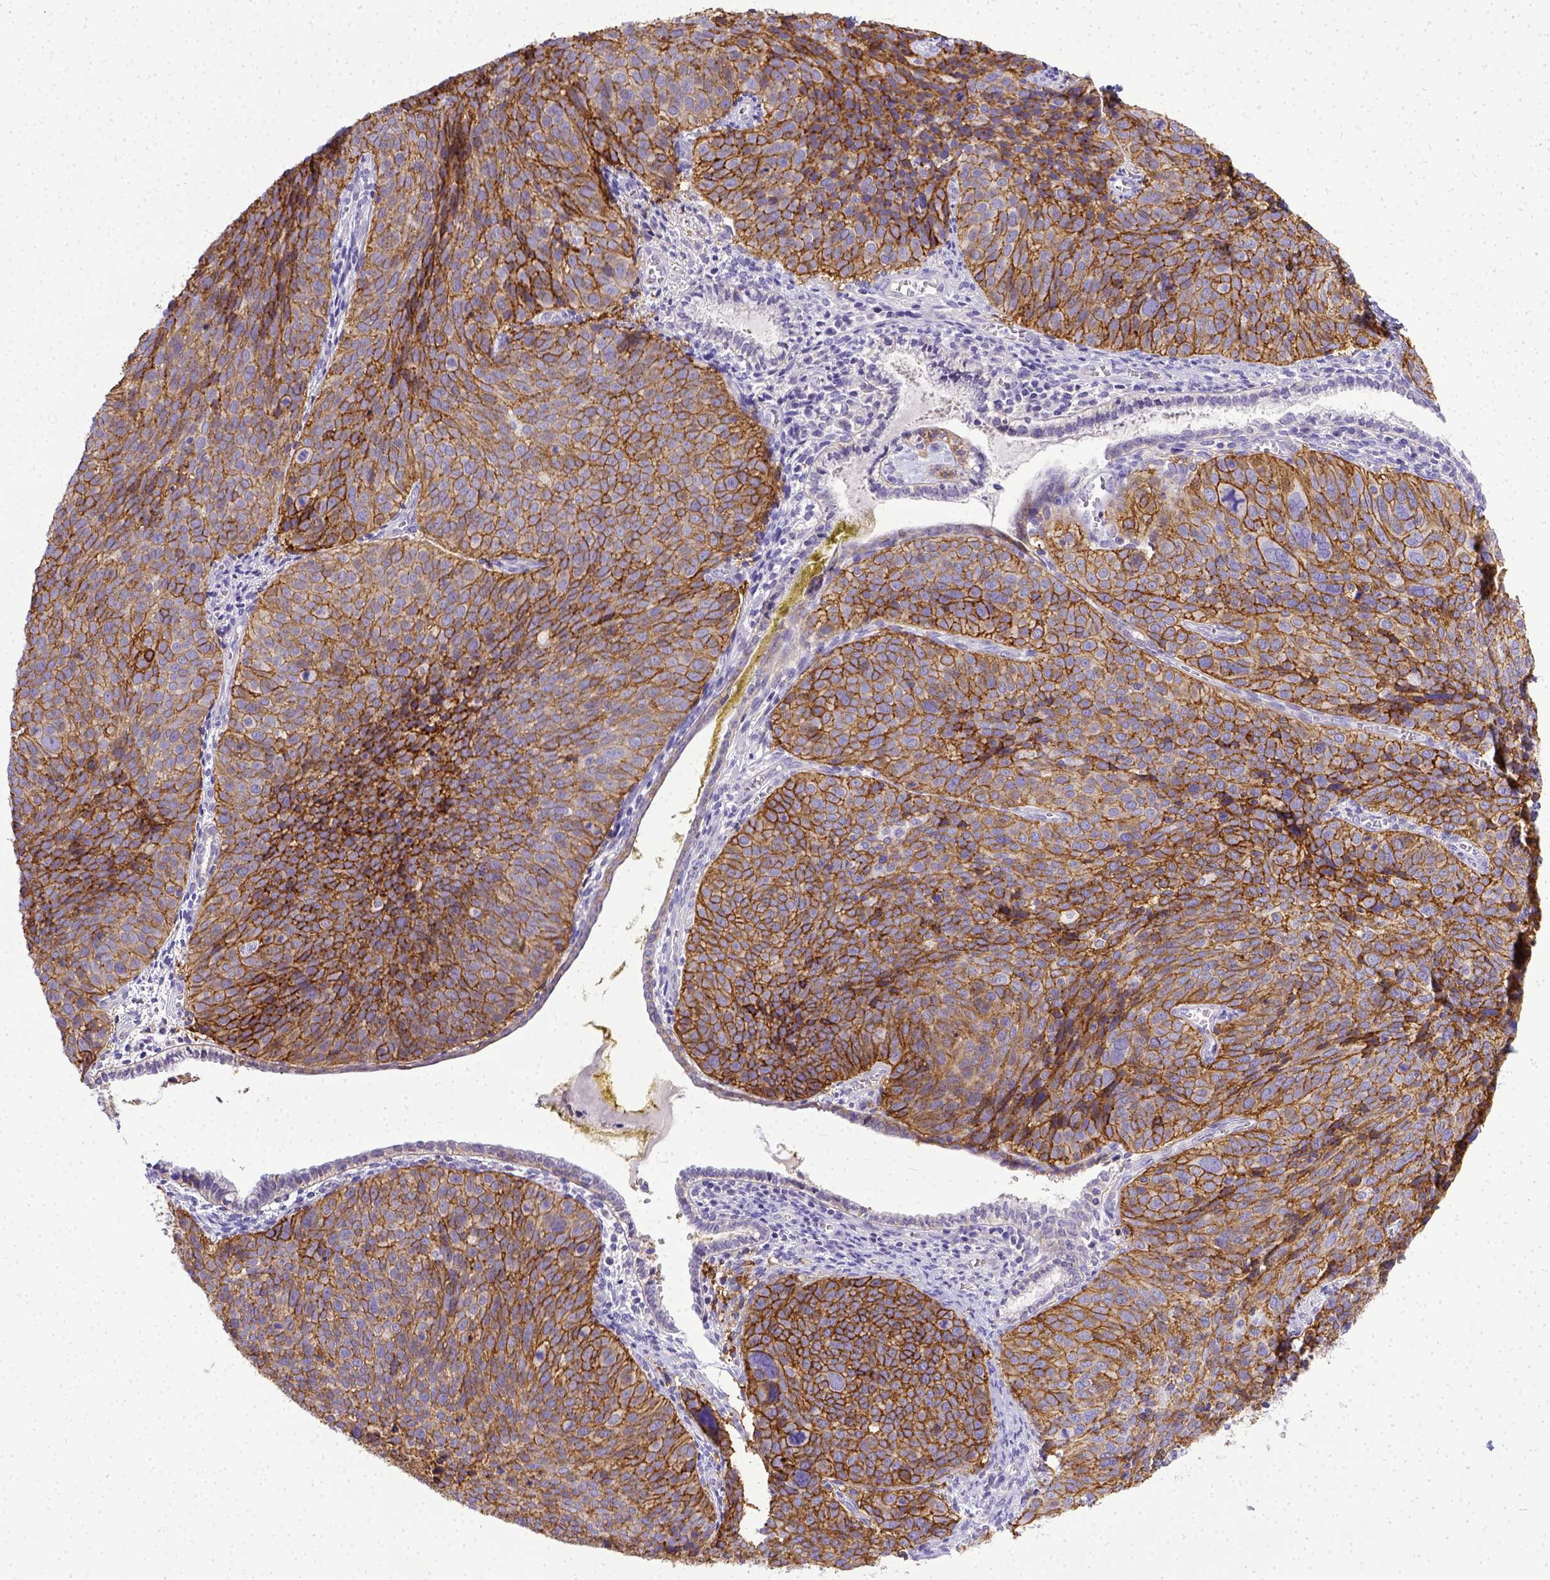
{"staining": {"intensity": "moderate", "quantity": ">75%", "location": "cytoplasmic/membranous"}, "tissue": "cervical cancer", "cell_type": "Tumor cells", "image_type": "cancer", "snomed": [{"axis": "morphology", "description": "Squamous cell carcinoma, NOS"}, {"axis": "topography", "description": "Cervix"}], "caption": "Moderate cytoplasmic/membranous staining for a protein is identified in approximately >75% of tumor cells of cervical cancer using IHC.", "gene": "BTN1A1", "patient": {"sex": "female", "age": 39}}